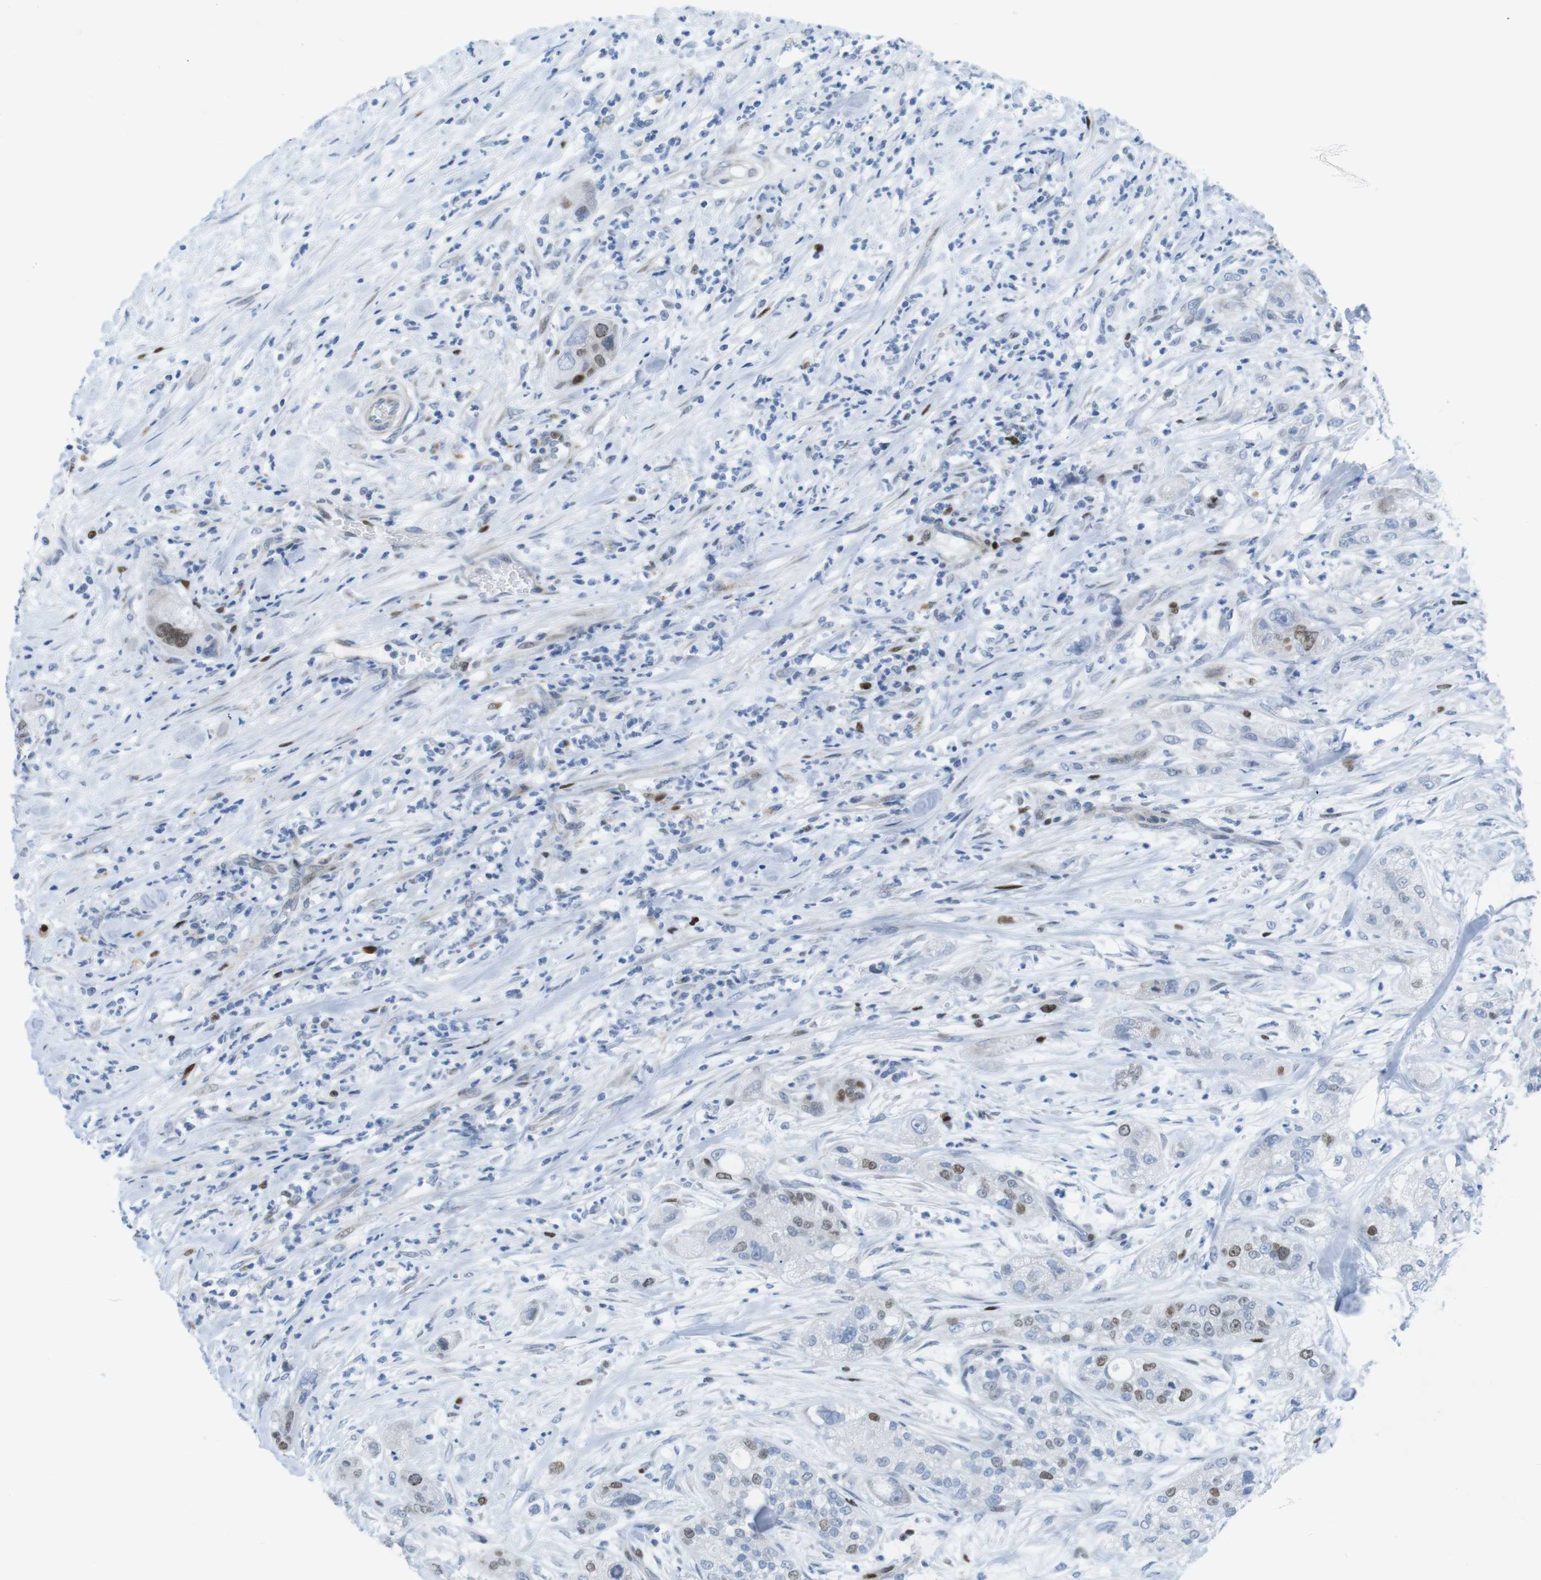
{"staining": {"intensity": "moderate", "quantity": "<25%", "location": "nuclear"}, "tissue": "pancreatic cancer", "cell_type": "Tumor cells", "image_type": "cancer", "snomed": [{"axis": "morphology", "description": "Adenocarcinoma, NOS"}, {"axis": "topography", "description": "Pancreas"}], "caption": "Pancreatic cancer (adenocarcinoma) stained with a brown dye displays moderate nuclear positive positivity in approximately <25% of tumor cells.", "gene": "CHAF1A", "patient": {"sex": "female", "age": 78}}